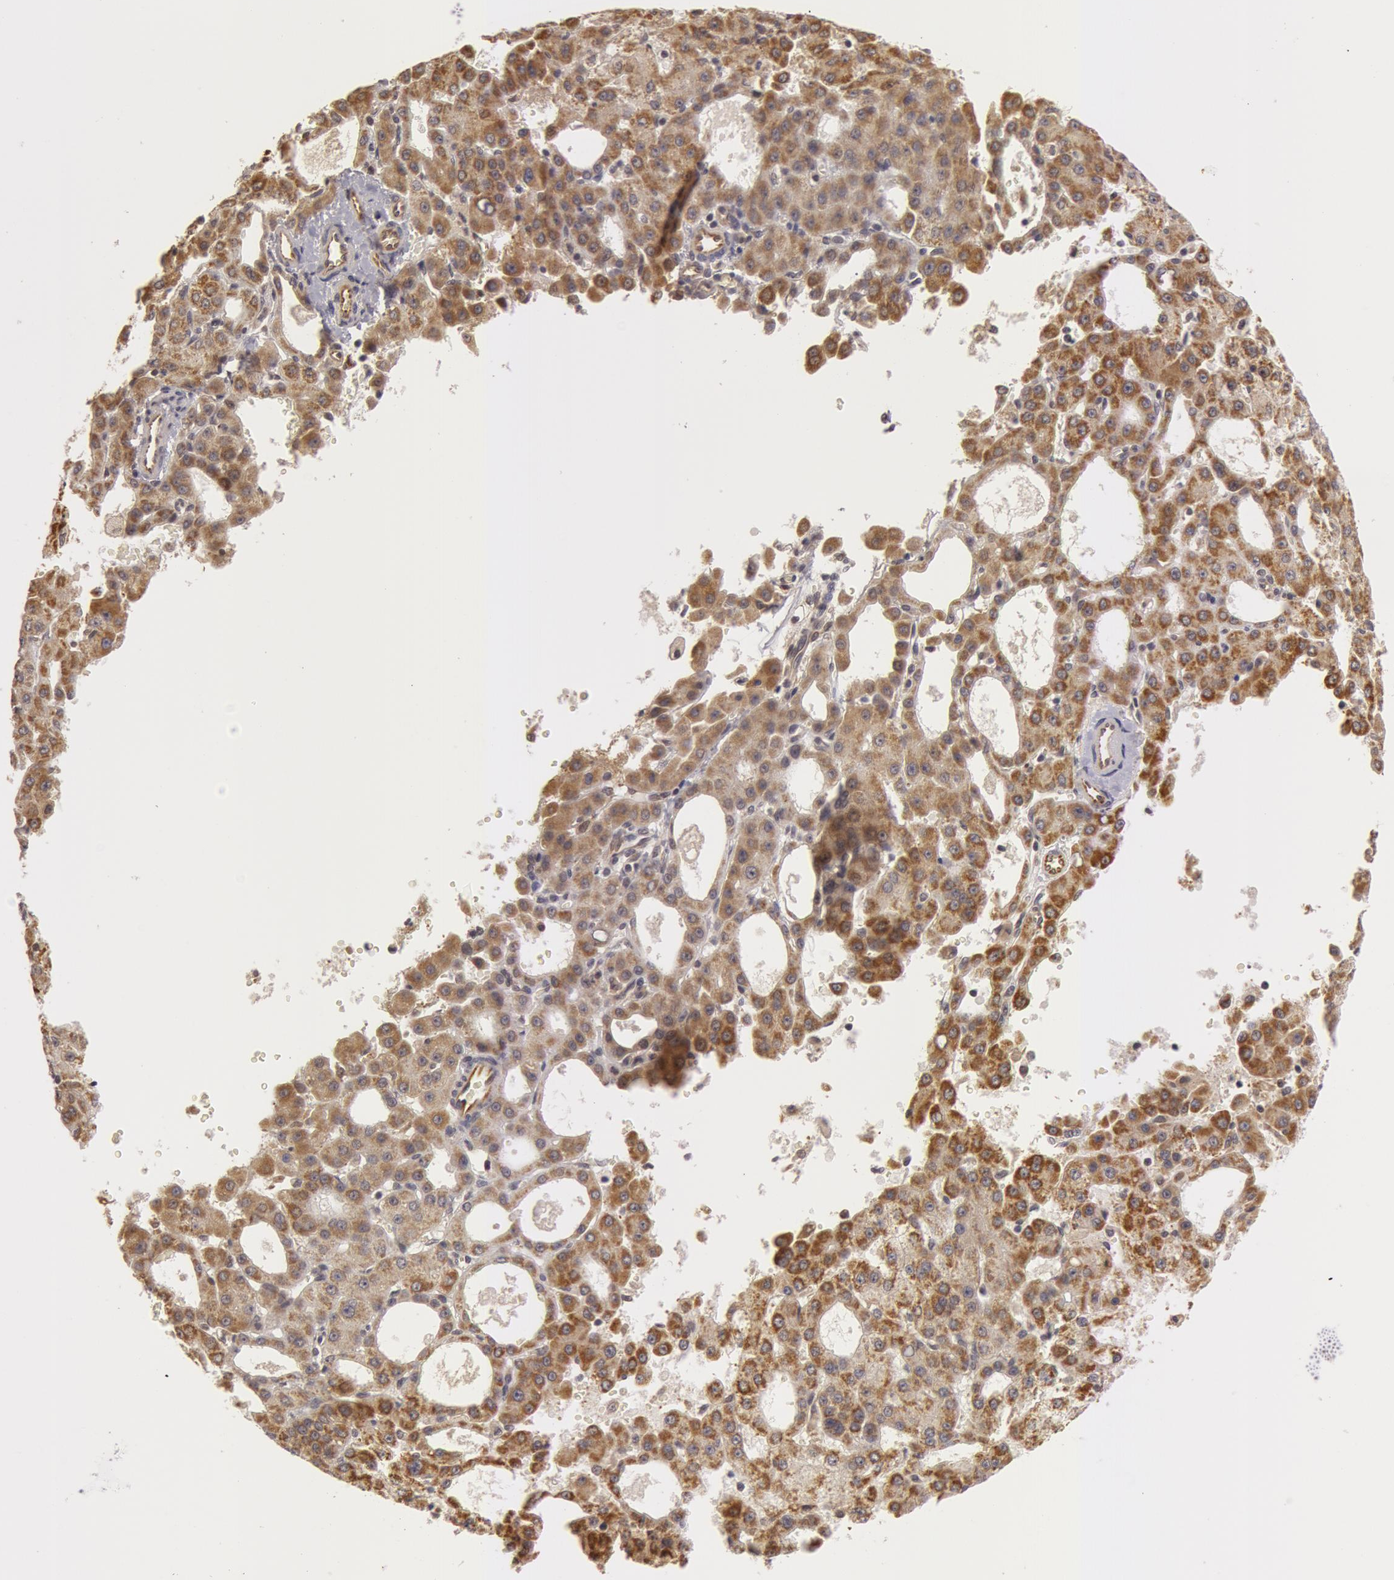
{"staining": {"intensity": "moderate", "quantity": ">75%", "location": "cytoplasmic/membranous"}, "tissue": "liver cancer", "cell_type": "Tumor cells", "image_type": "cancer", "snomed": [{"axis": "morphology", "description": "Carcinoma, Hepatocellular, NOS"}, {"axis": "topography", "description": "Liver"}], "caption": "The image exhibits staining of liver cancer (hepatocellular carcinoma), revealing moderate cytoplasmic/membranous protein positivity (brown color) within tumor cells. Ihc stains the protein in brown and the nuclei are stained blue.", "gene": "SYTL4", "patient": {"sex": "male", "age": 47}}